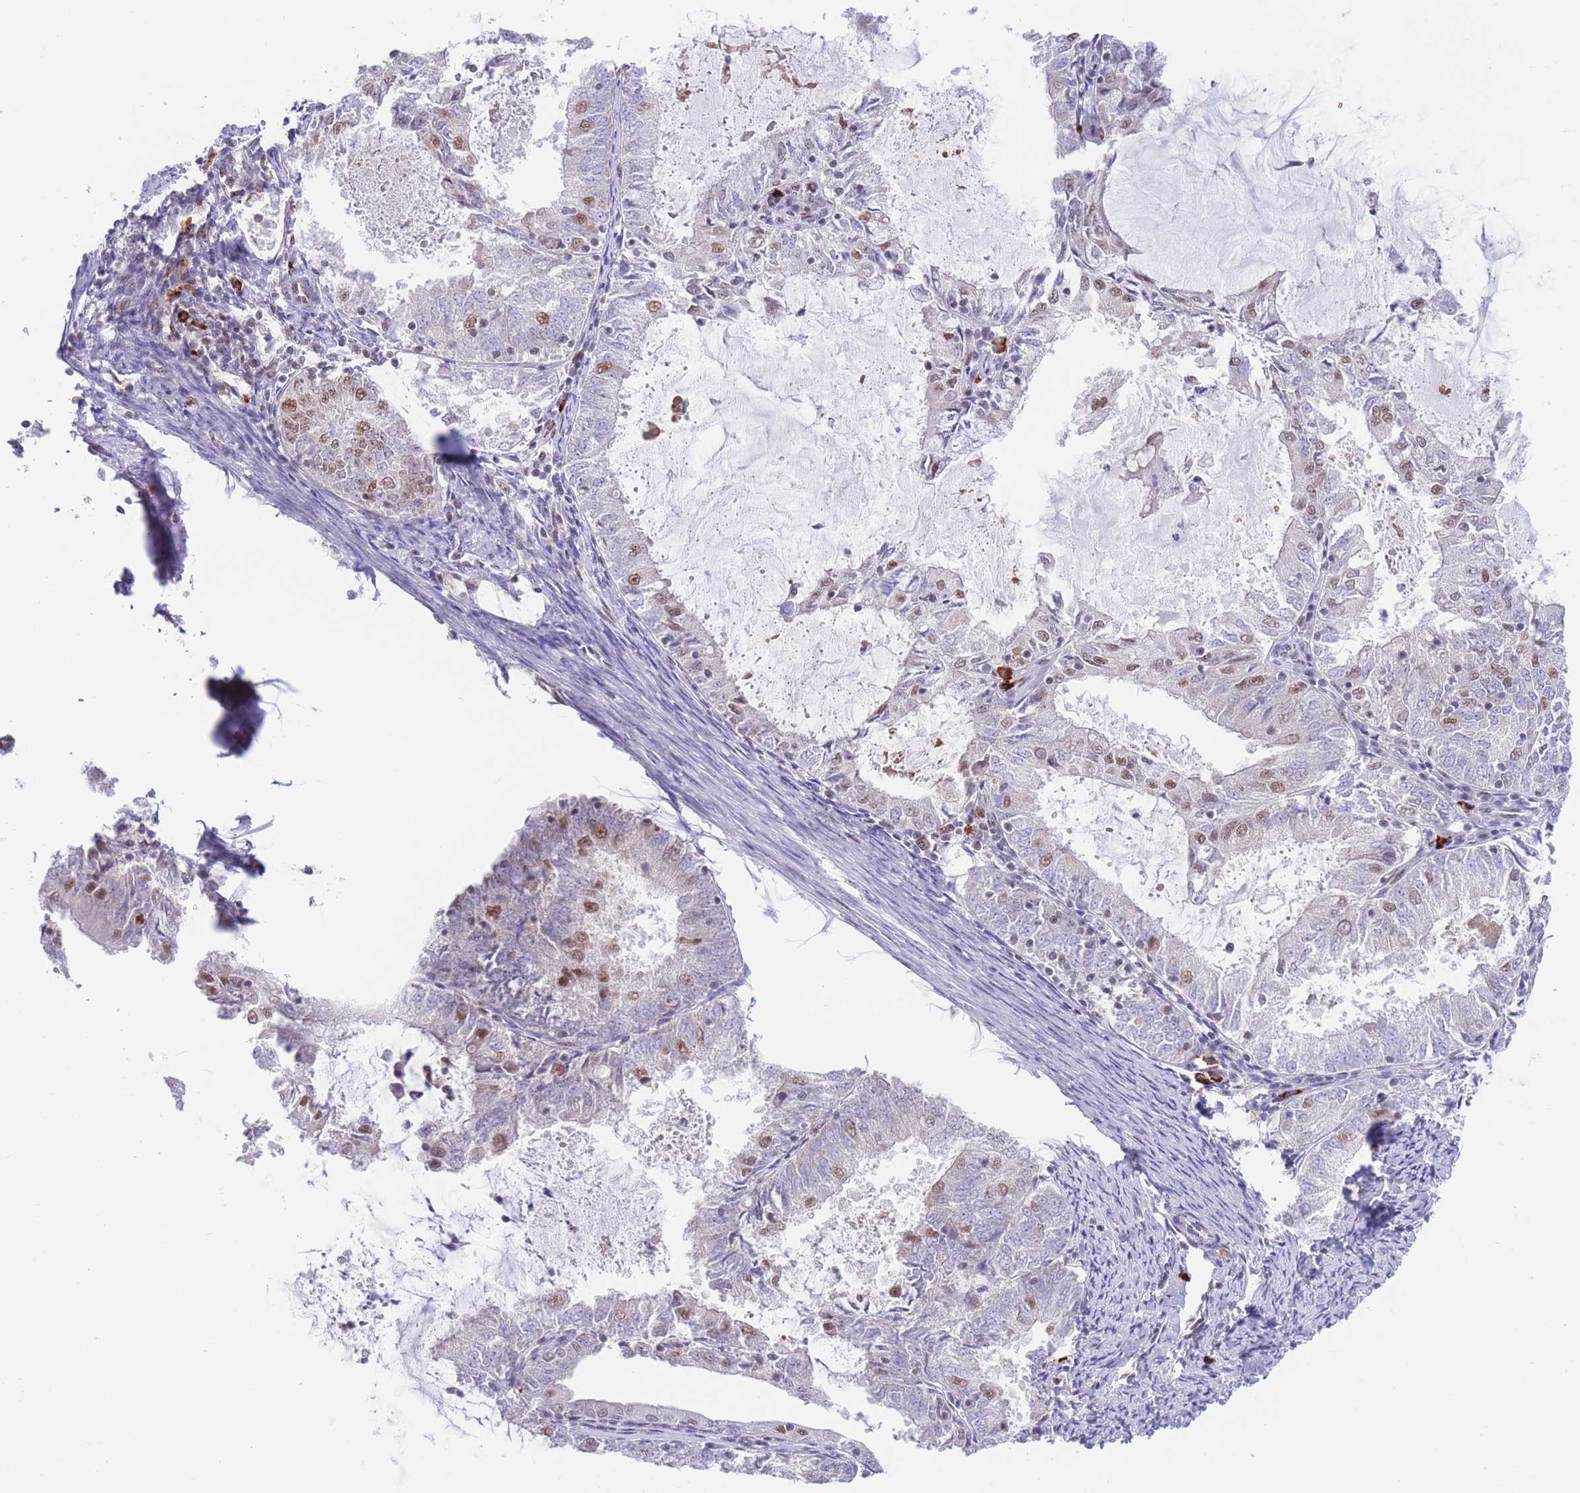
{"staining": {"intensity": "moderate", "quantity": "<25%", "location": "nuclear"}, "tissue": "endometrial cancer", "cell_type": "Tumor cells", "image_type": "cancer", "snomed": [{"axis": "morphology", "description": "Adenocarcinoma, NOS"}, {"axis": "topography", "description": "Endometrium"}], "caption": "The micrograph demonstrates a brown stain indicating the presence of a protein in the nuclear of tumor cells in endometrial cancer (adenocarcinoma).", "gene": "SMAD9", "patient": {"sex": "female", "age": 57}}